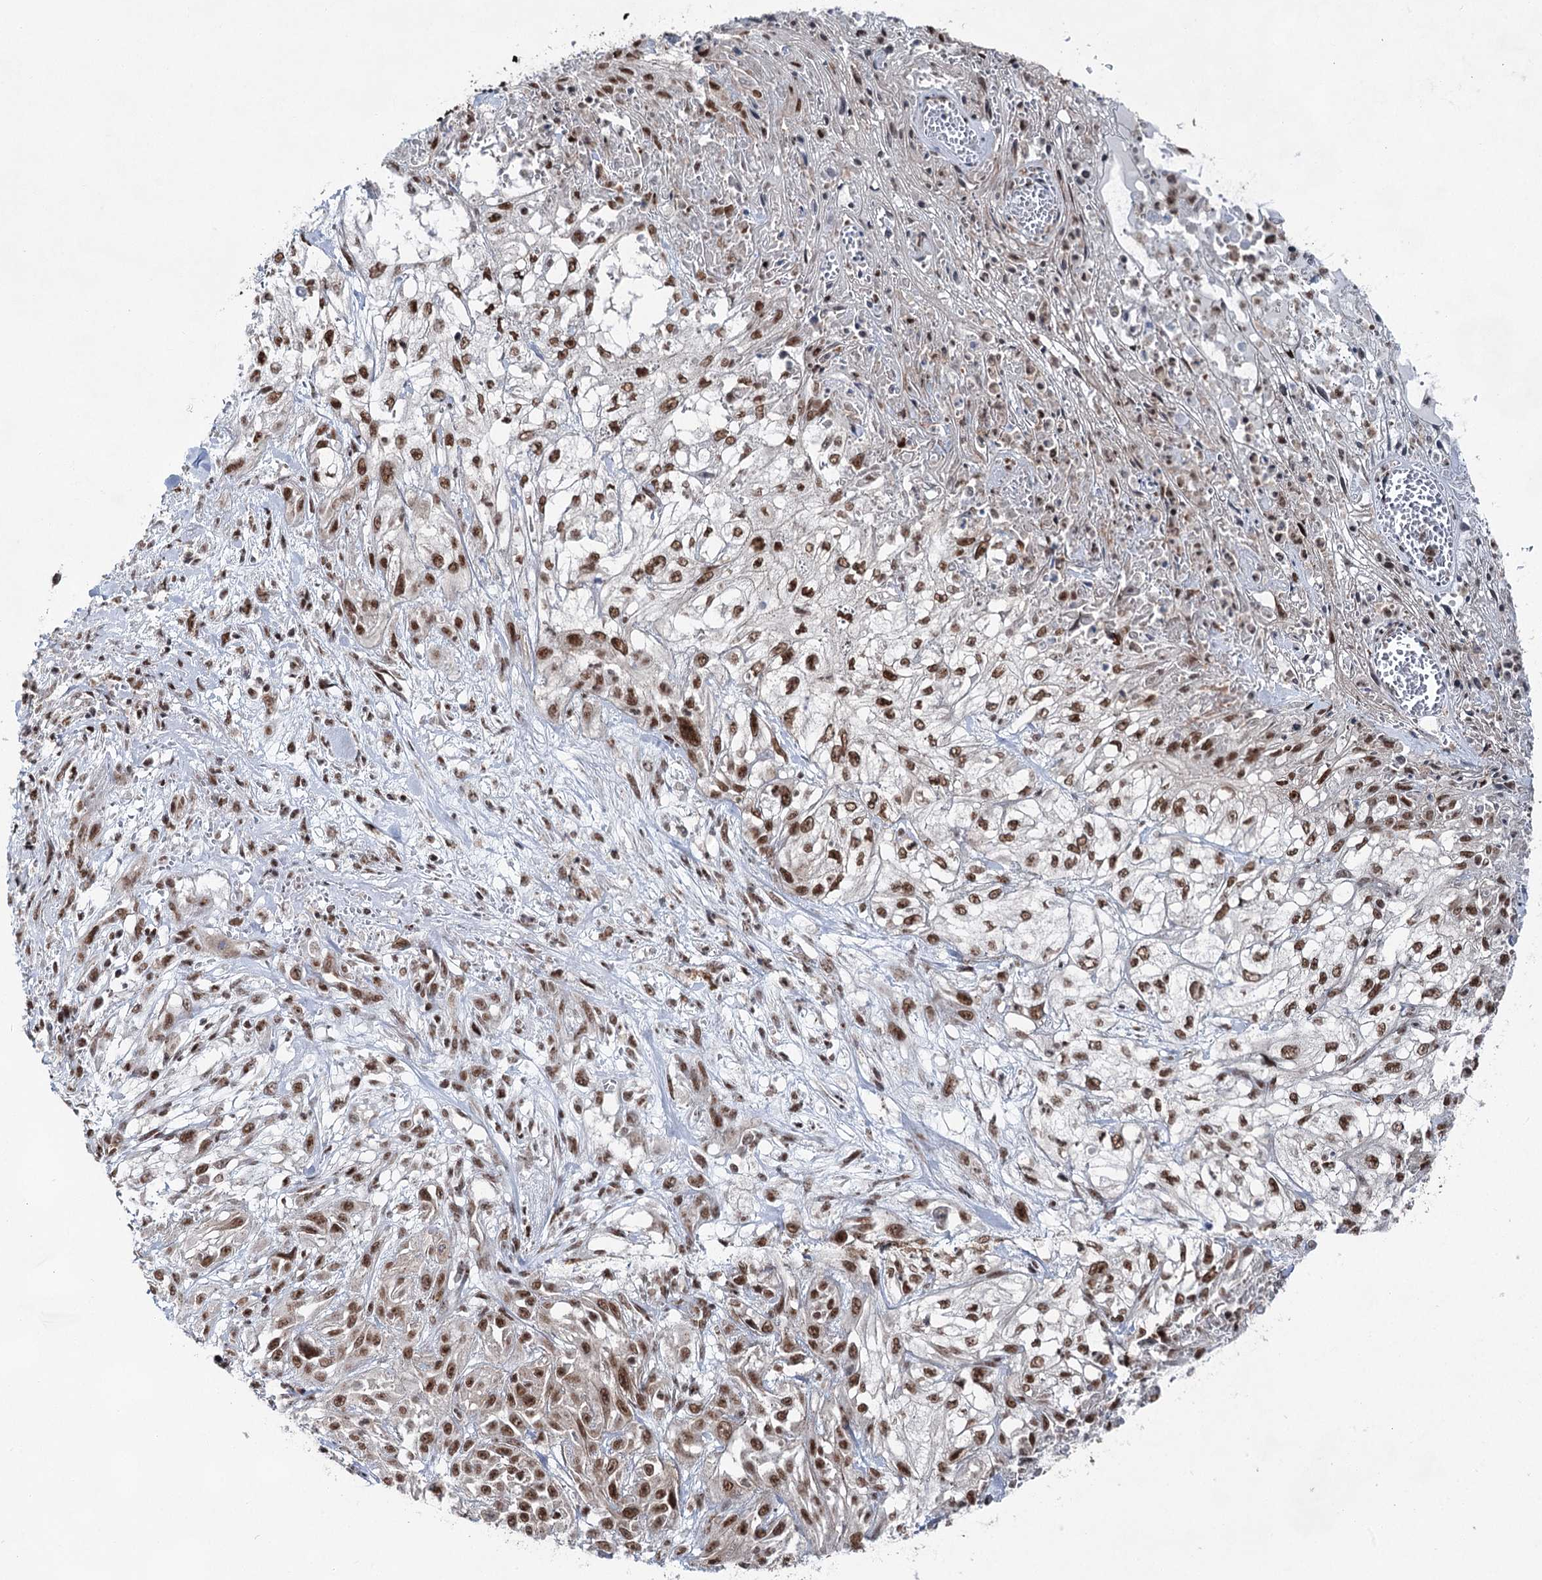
{"staining": {"intensity": "moderate", "quantity": ">75%", "location": "nuclear"}, "tissue": "skin cancer", "cell_type": "Tumor cells", "image_type": "cancer", "snomed": [{"axis": "morphology", "description": "Squamous cell carcinoma, NOS"}, {"axis": "morphology", "description": "Squamous cell carcinoma, metastatic, NOS"}, {"axis": "topography", "description": "Skin"}, {"axis": "topography", "description": "Lymph node"}], "caption": "Protein expression analysis of human skin cancer reveals moderate nuclear staining in about >75% of tumor cells.", "gene": "ZCCHC8", "patient": {"sex": "male", "age": 75}}